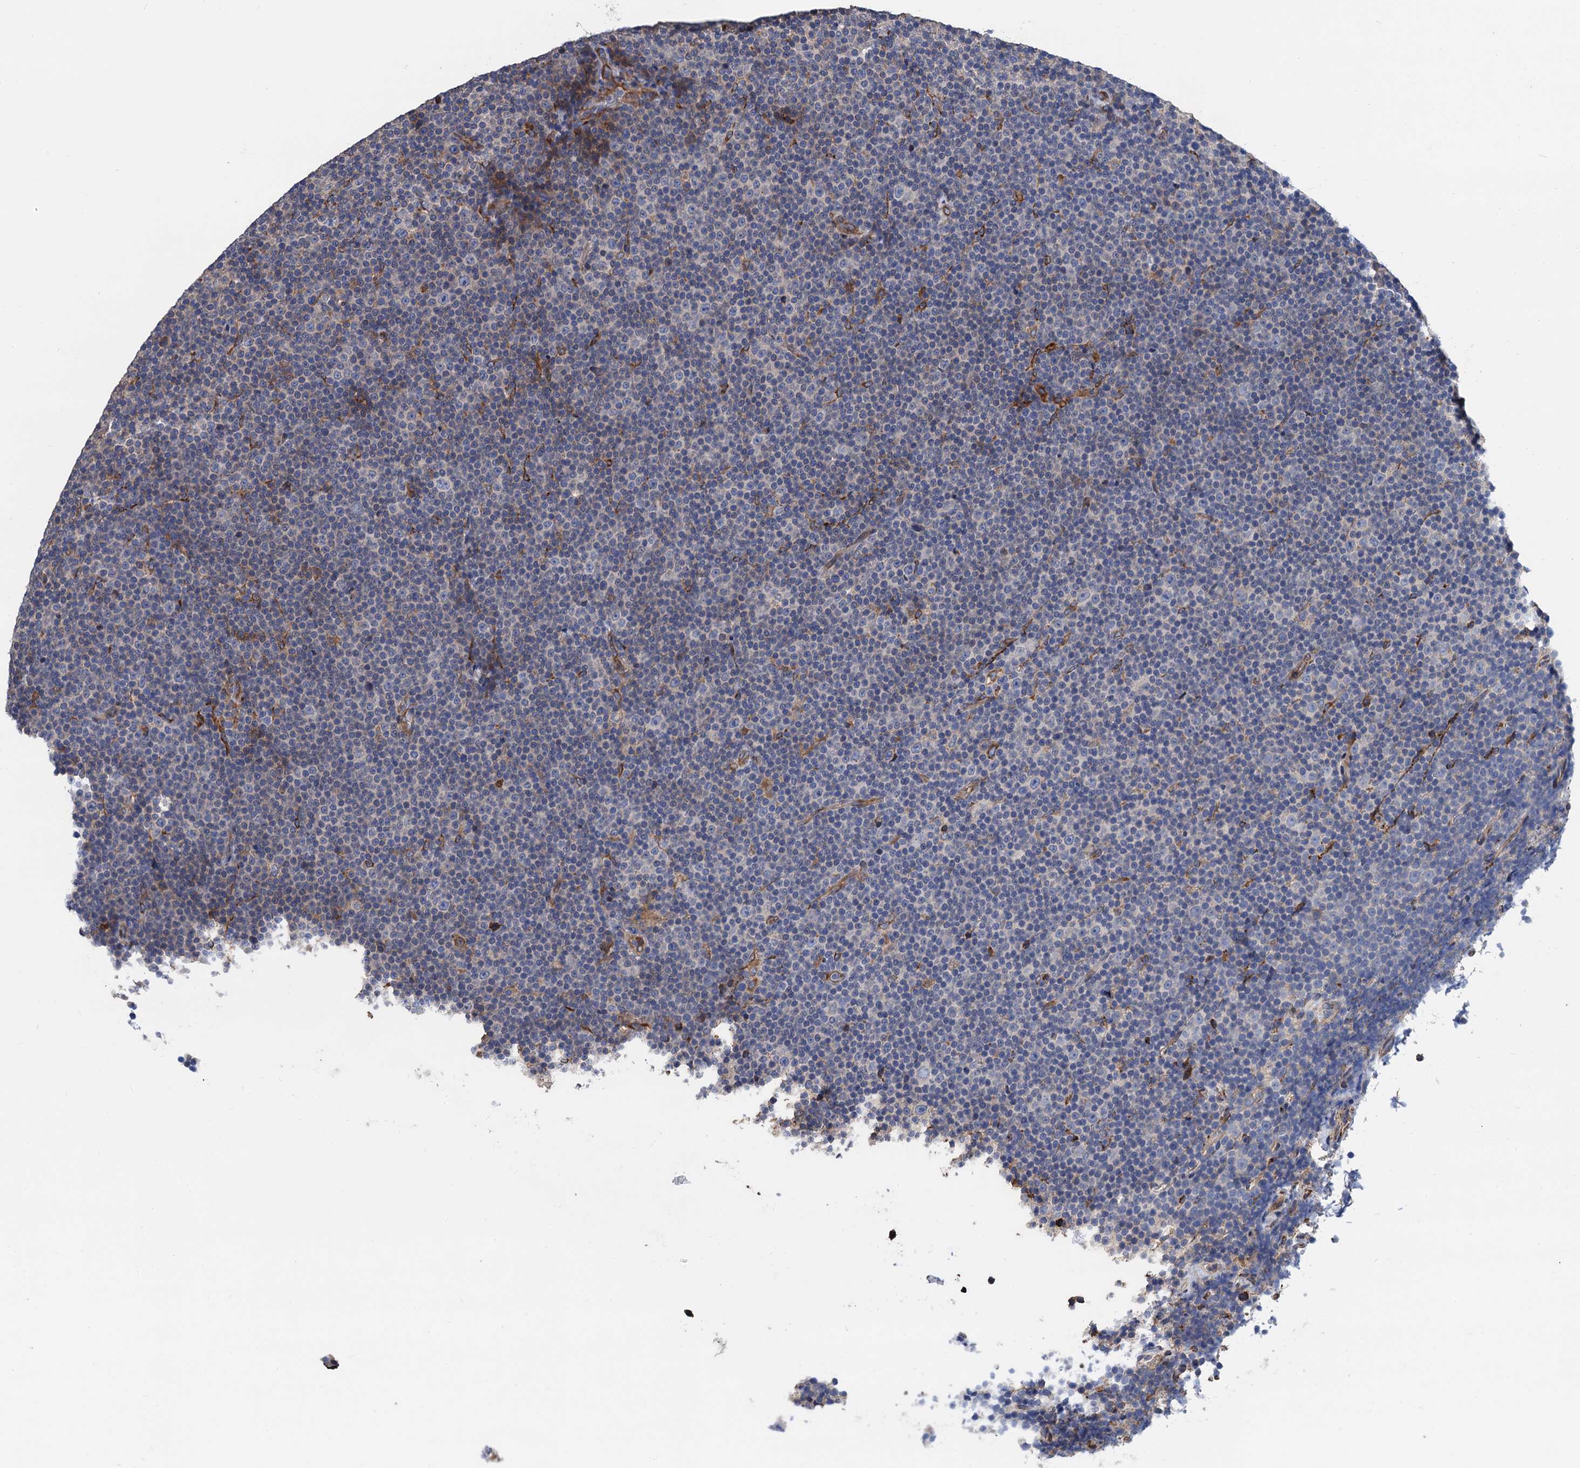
{"staining": {"intensity": "negative", "quantity": "none", "location": "none"}, "tissue": "lymphoma", "cell_type": "Tumor cells", "image_type": "cancer", "snomed": [{"axis": "morphology", "description": "Malignant lymphoma, non-Hodgkin's type, Low grade"}, {"axis": "topography", "description": "Lymph node"}], "caption": "Tumor cells show no significant protein positivity in malignant lymphoma, non-Hodgkin's type (low-grade). The staining is performed using DAB brown chromogen with nuclei counter-stained in using hematoxylin.", "gene": "CNNM1", "patient": {"sex": "female", "age": 67}}